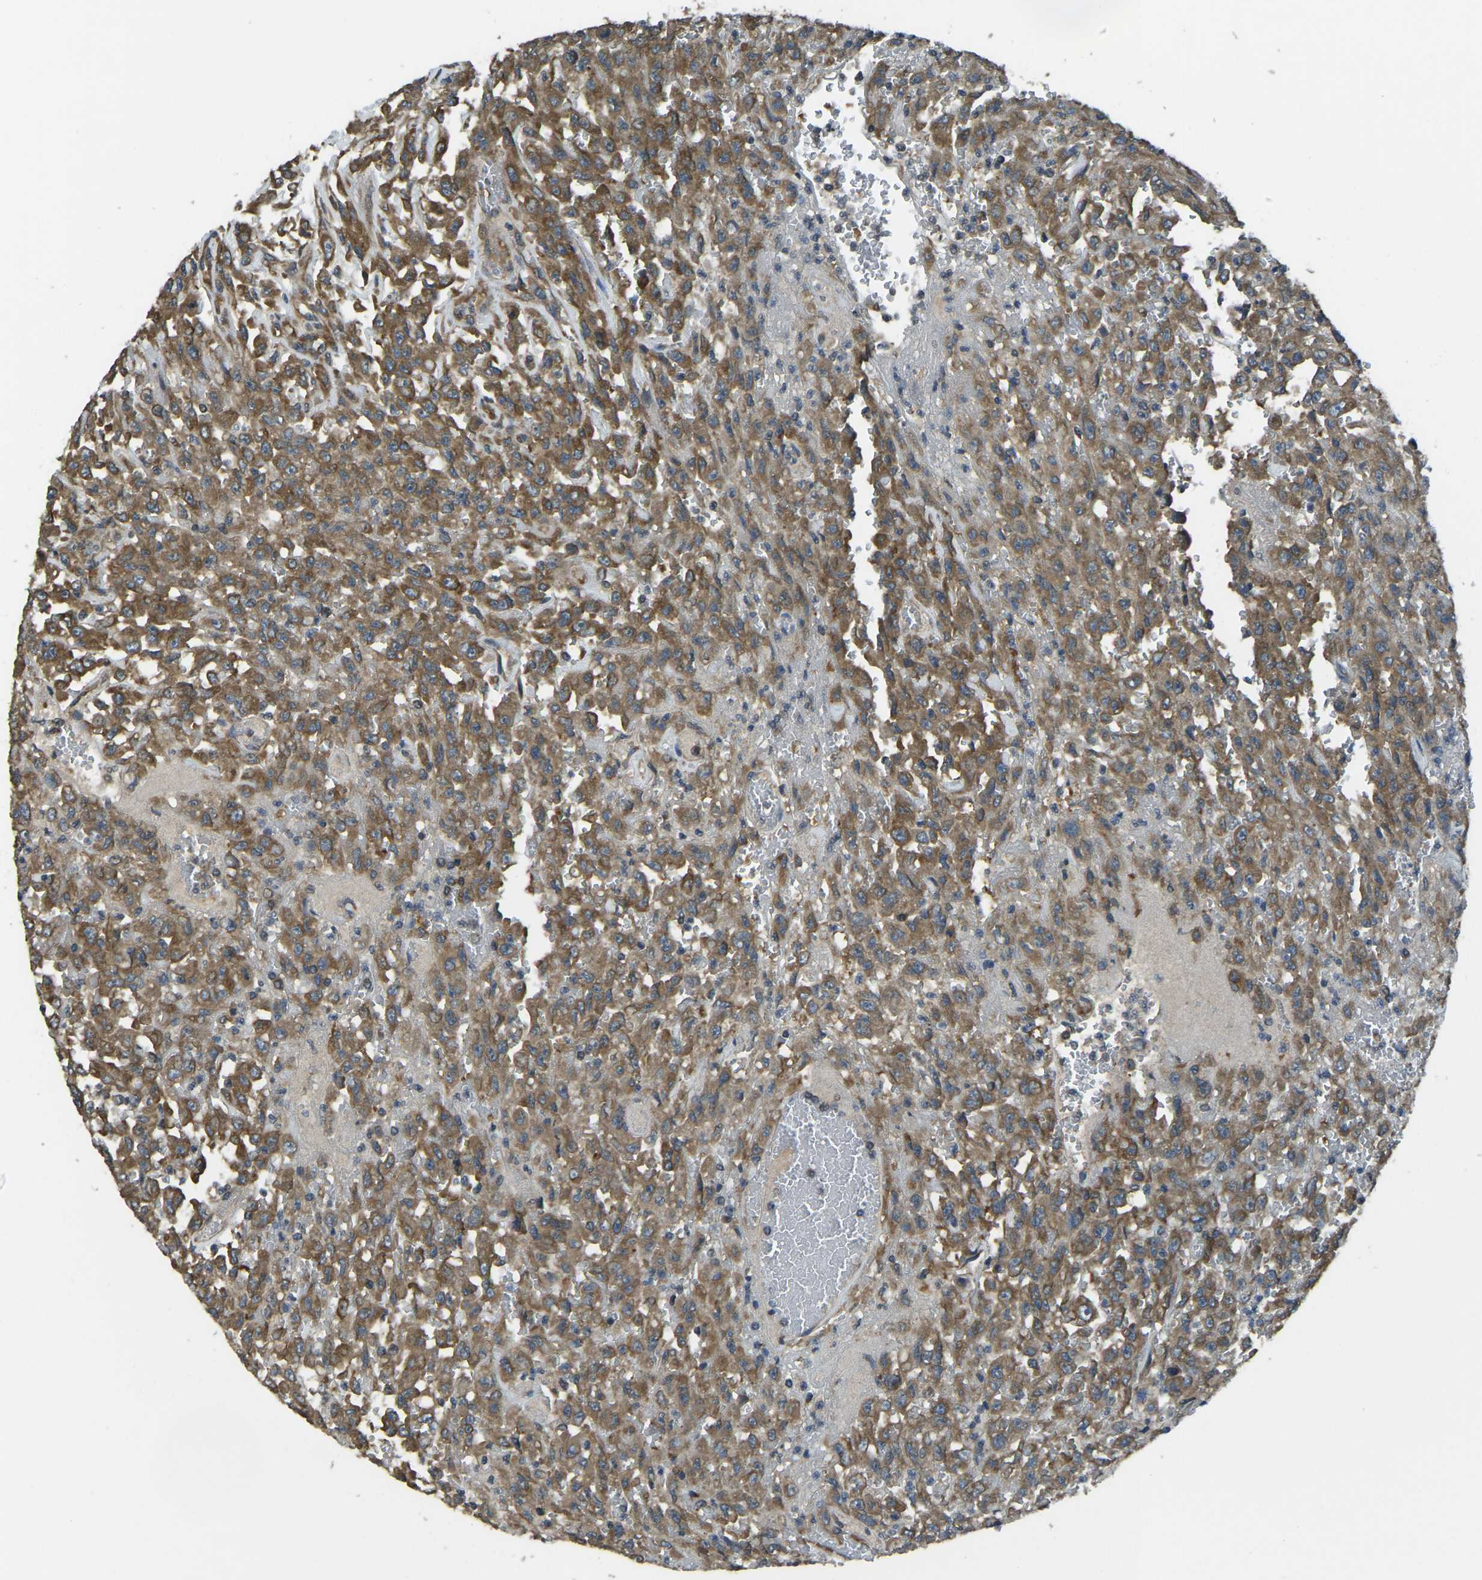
{"staining": {"intensity": "moderate", "quantity": ">75%", "location": "cytoplasmic/membranous"}, "tissue": "urothelial cancer", "cell_type": "Tumor cells", "image_type": "cancer", "snomed": [{"axis": "morphology", "description": "Urothelial carcinoma, High grade"}, {"axis": "topography", "description": "Urinary bladder"}], "caption": "Protein expression analysis of human urothelial carcinoma (high-grade) reveals moderate cytoplasmic/membranous positivity in approximately >75% of tumor cells.", "gene": "AIMP1", "patient": {"sex": "male", "age": 46}}